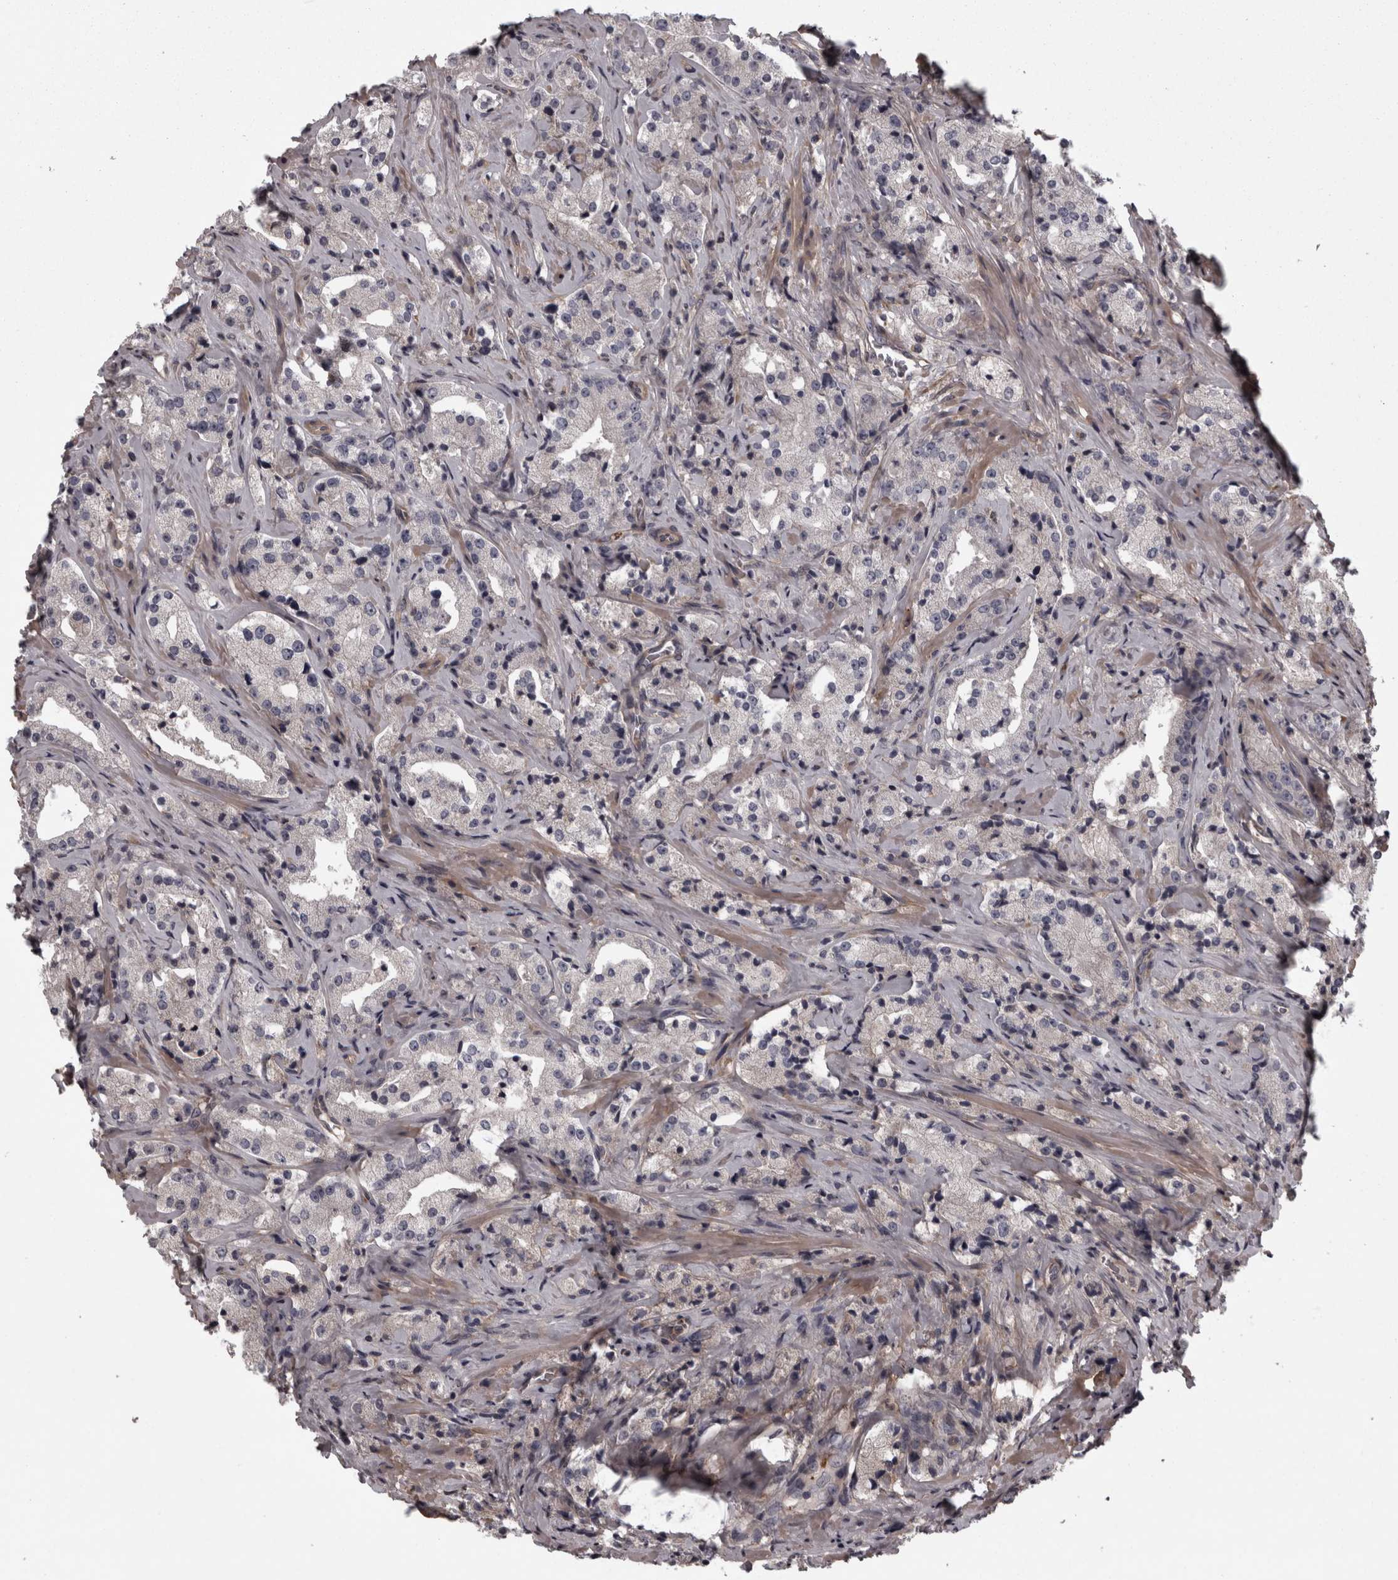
{"staining": {"intensity": "negative", "quantity": "none", "location": "none"}, "tissue": "prostate cancer", "cell_type": "Tumor cells", "image_type": "cancer", "snomed": [{"axis": "morphology", "description": "Adenocarcinoma, High grade"}, {"axis": "topography", "description": "Prostate"}], "caption": "IHC of adenocarcinoma (high-grade) (prostate) reveals no expression in tumor cells.", "gene": "RSU1", "patient": {"sex": "male", "age": 63}}